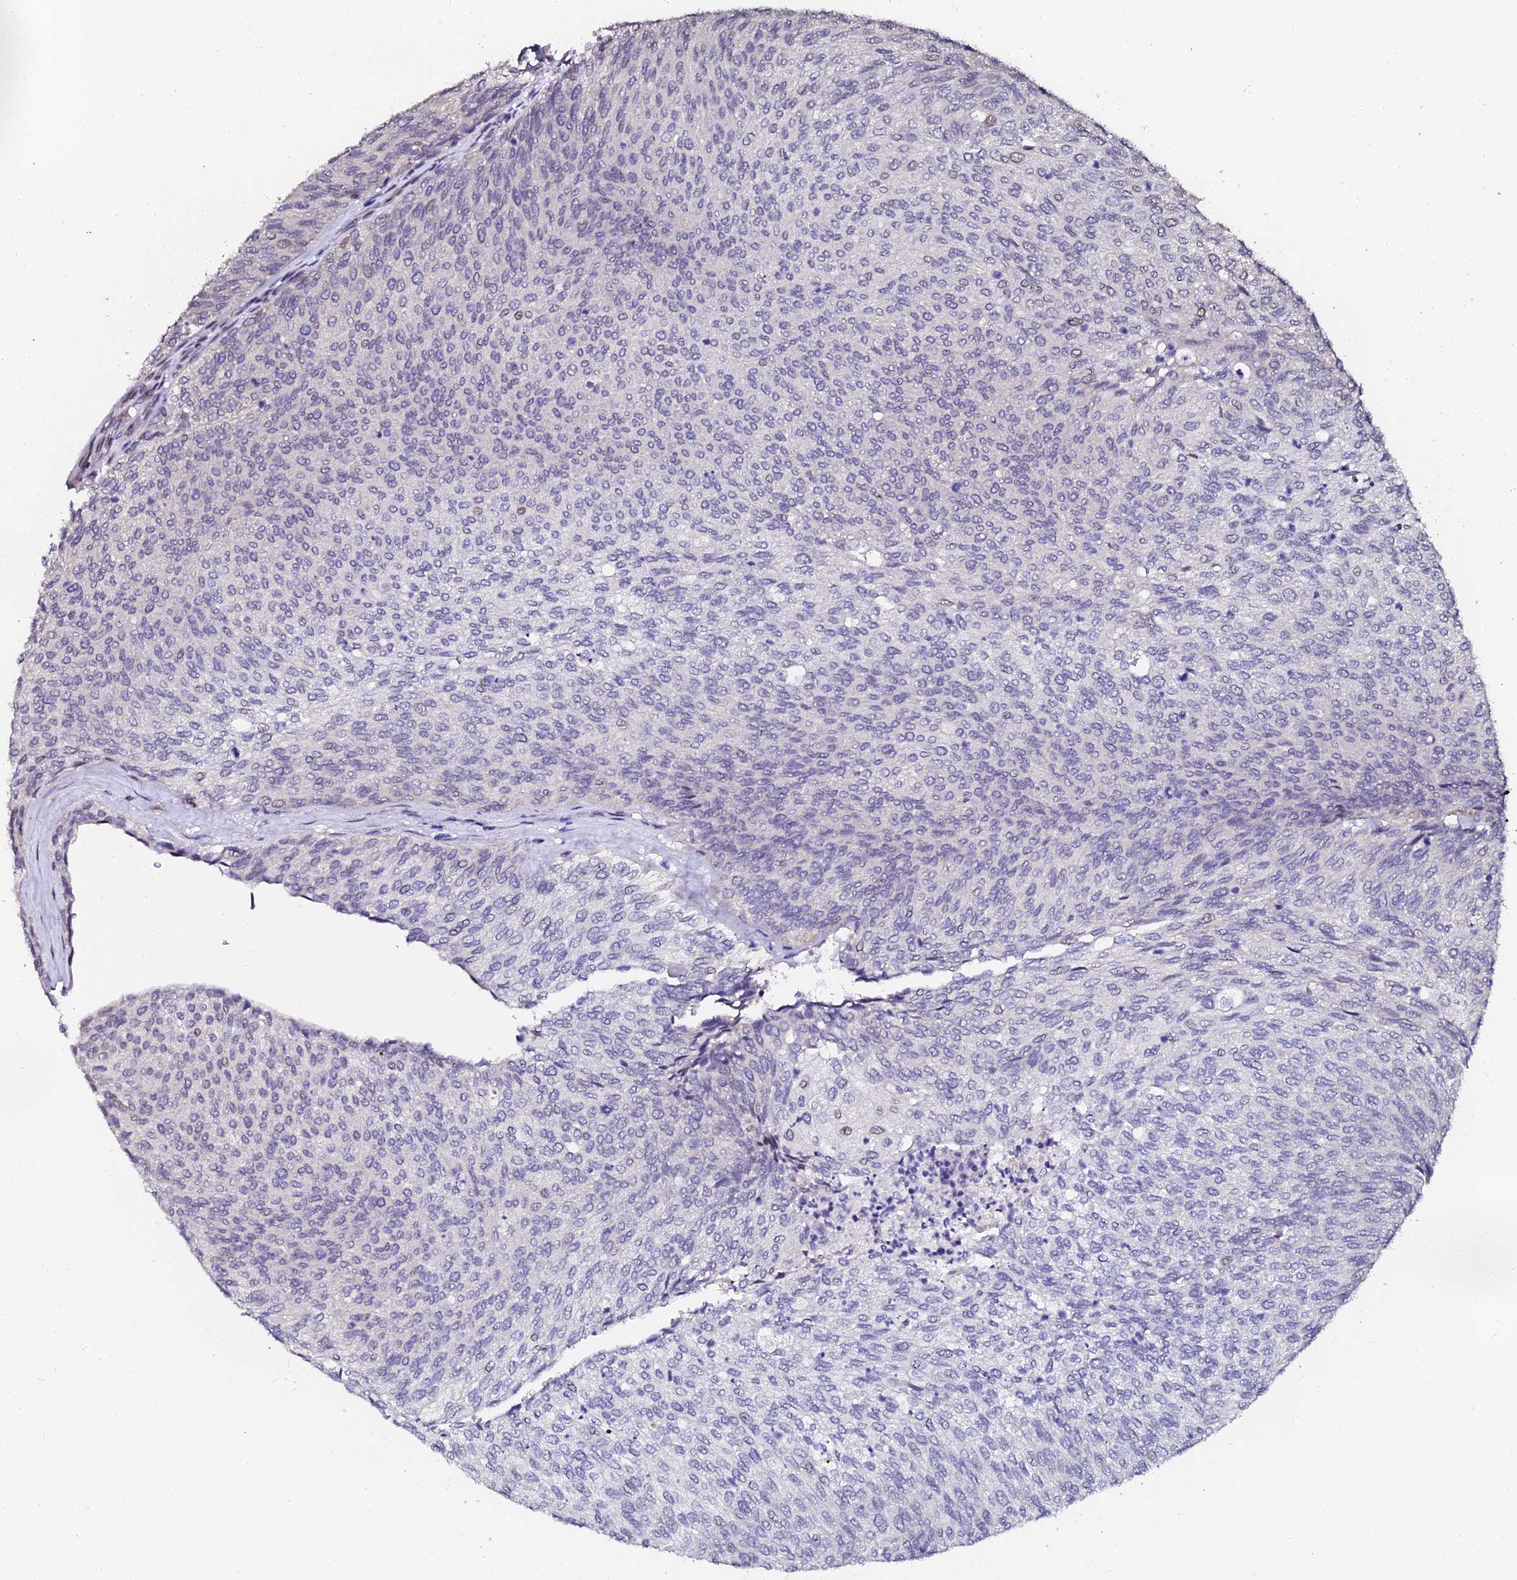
{"staining": {"intensity": "negative", "quantity": "none", "location": "none"}, "tissue": "urothelial cancer", "cell_type": "Tumor cells", "image_type": "cancer", "snomed": [{"axis": "morphology", "description": "Urothelial carcinoma, Low grade"}, {"axis": "topography", "description": "Urinary bladder"}], "caption": "The micrograph displays no significant staining in tumor cells of urothelial cancer.", "gene": "GPN3", "patient": {"sex": "female", "age": 79}}